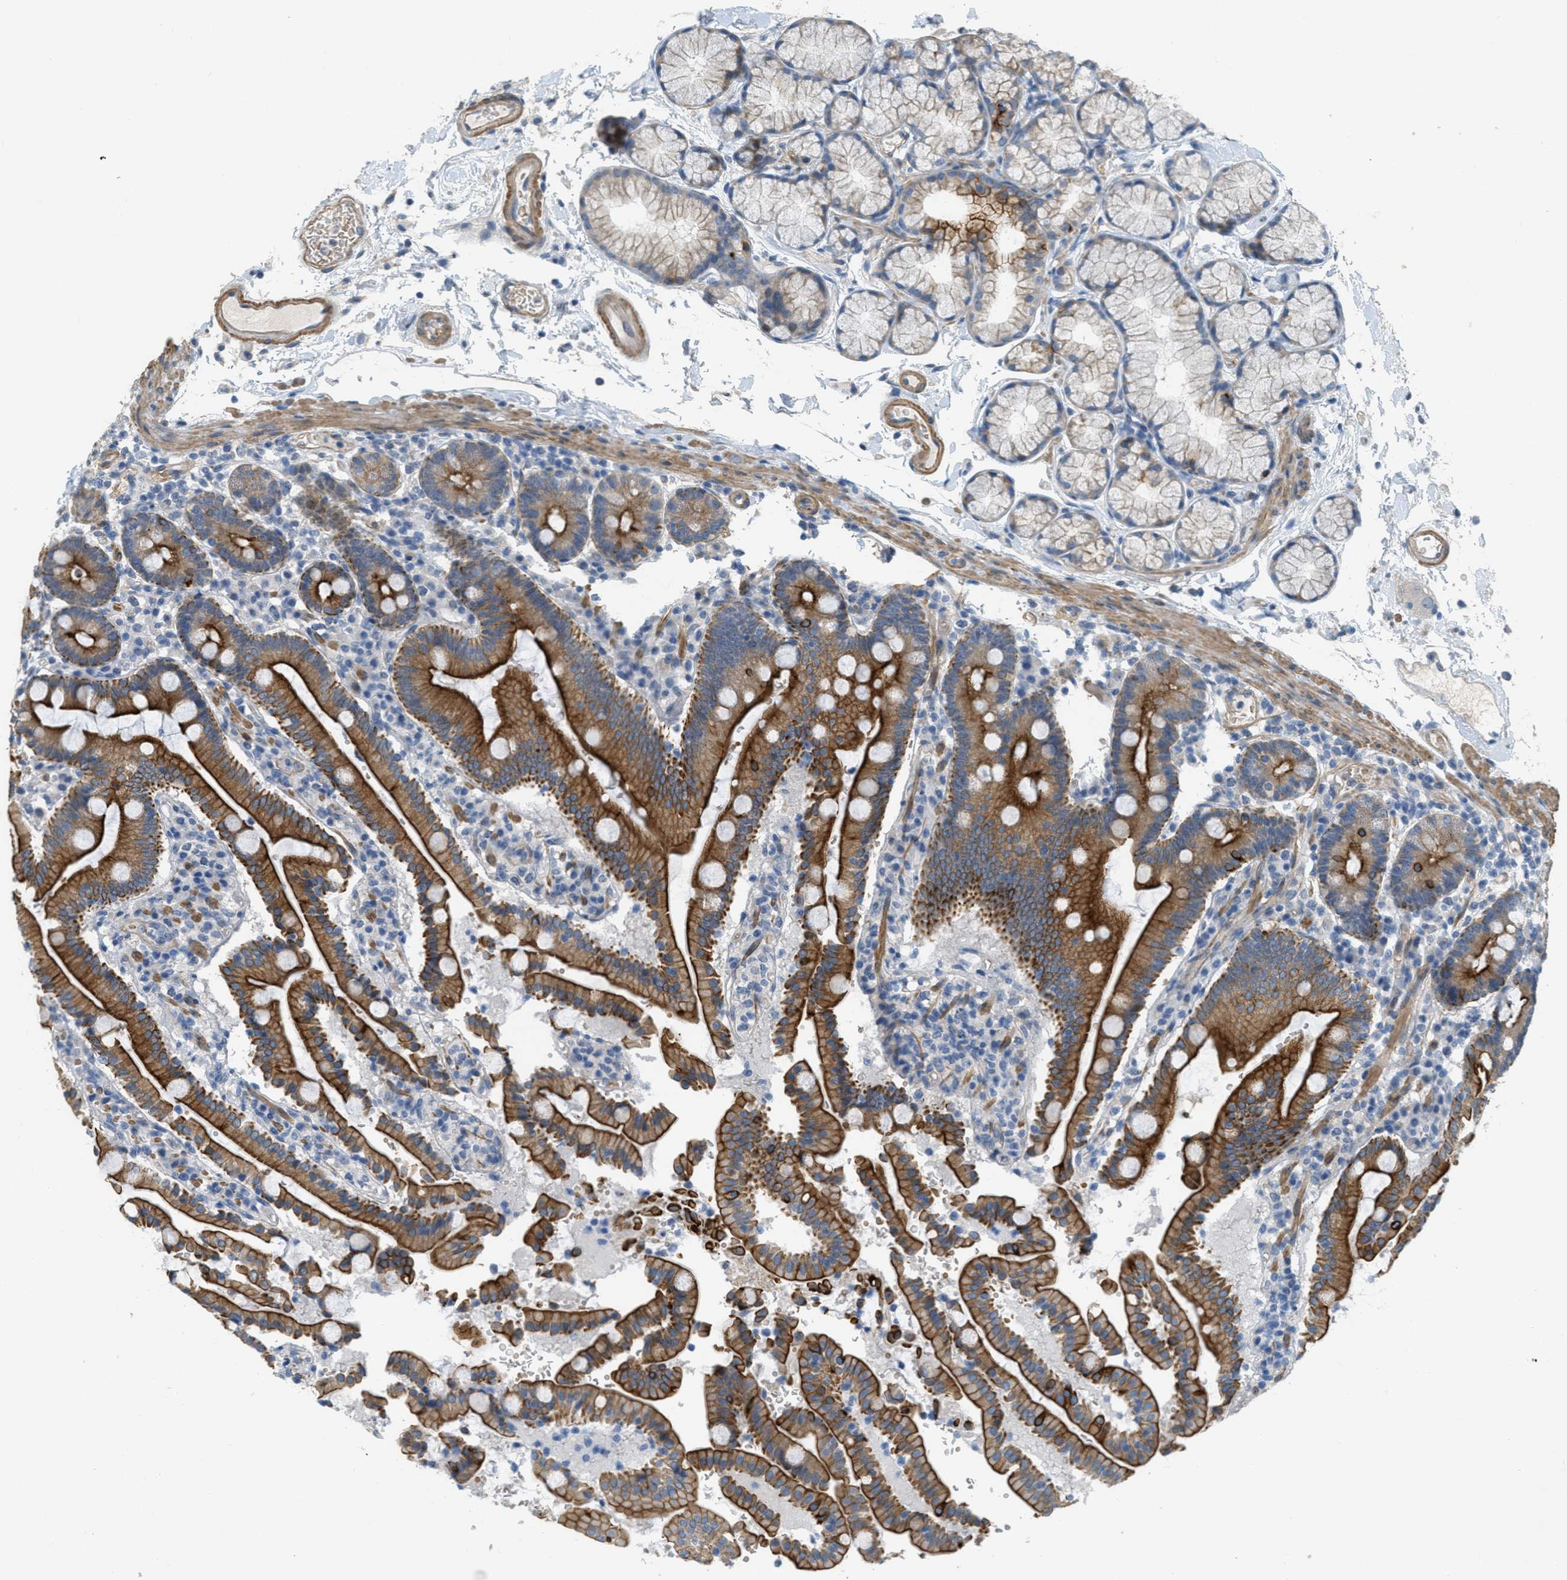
{"staining": {"intensity": "strong", "quantity": ">75%", "location": "cytoplasmic/membranous"}, "tissue": "duodenum", "cell_type": "Glandular cells", "image_type": "normal", "snomed": [{"axis": "morphology", "description": "Normal tissue, NOS"}, {"axis": "topography", "description": "Small intestine, NOS"}], "caption": "Immunohistochemical staining of benign human duodenum demonstrates high levels of strong cytoplasmic/membranous staining in about >75% of glandular cells.", "gene": "MRS2", "patient": {"sex": "female", "age": 71}}